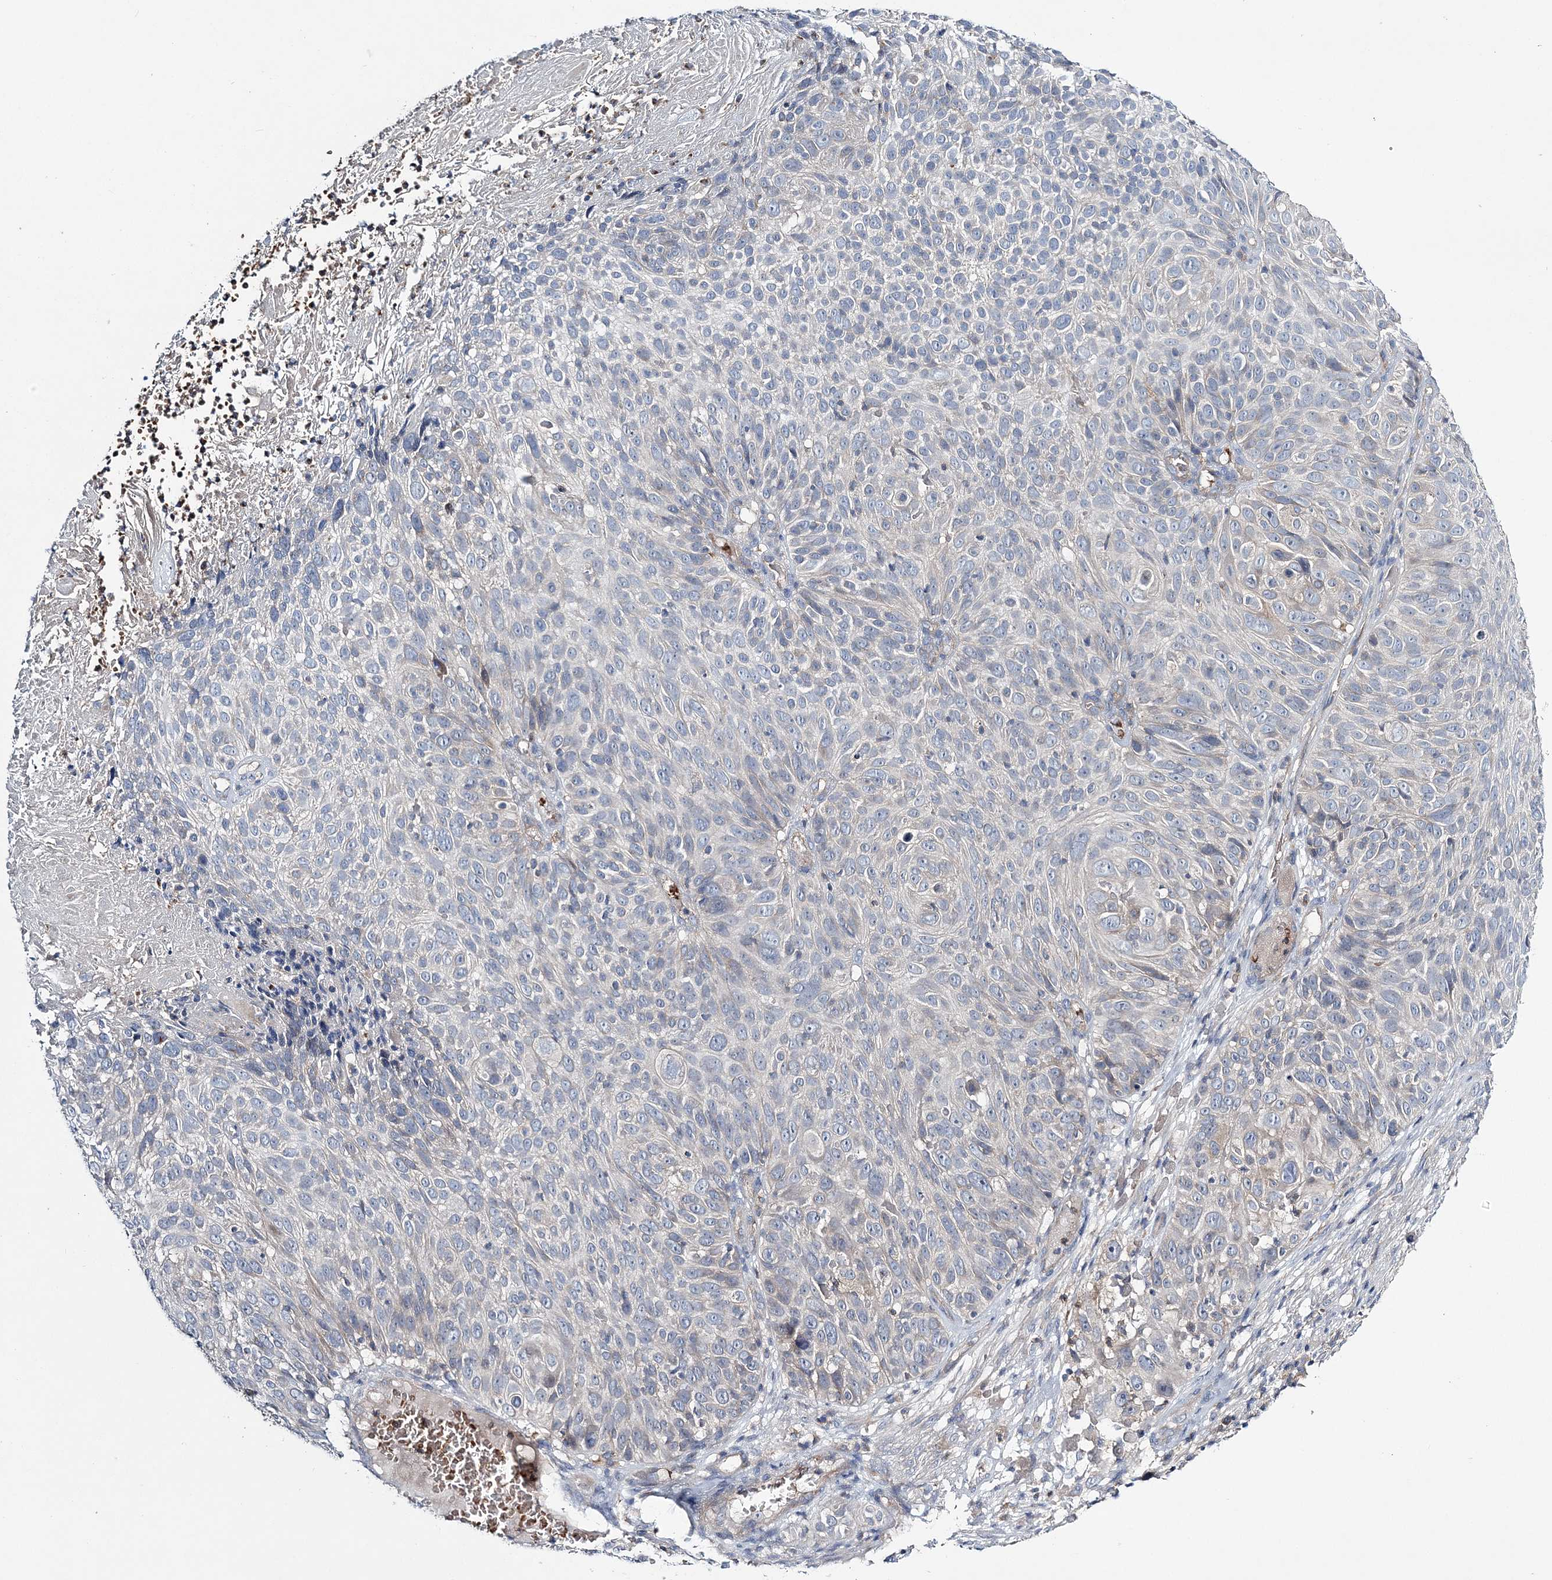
{"staining": {"intensity": "negative", "quantity": "none", "location": "none"}, "tissue": "cervical cancer", "cell_type": "Tumor cells", "image_type": "cancer", "snomed": [{"axis": "morphology", "description": "Squamous cell carcinoma, NOS"}, {"axis": "topography", "description": "Cervix"}], "caption": "The photomicrograph shows no significant positivity in tumor cells of cervical cancer.", "gene": "ATP11B", "patient": {"sex": "female", "age": 74}}